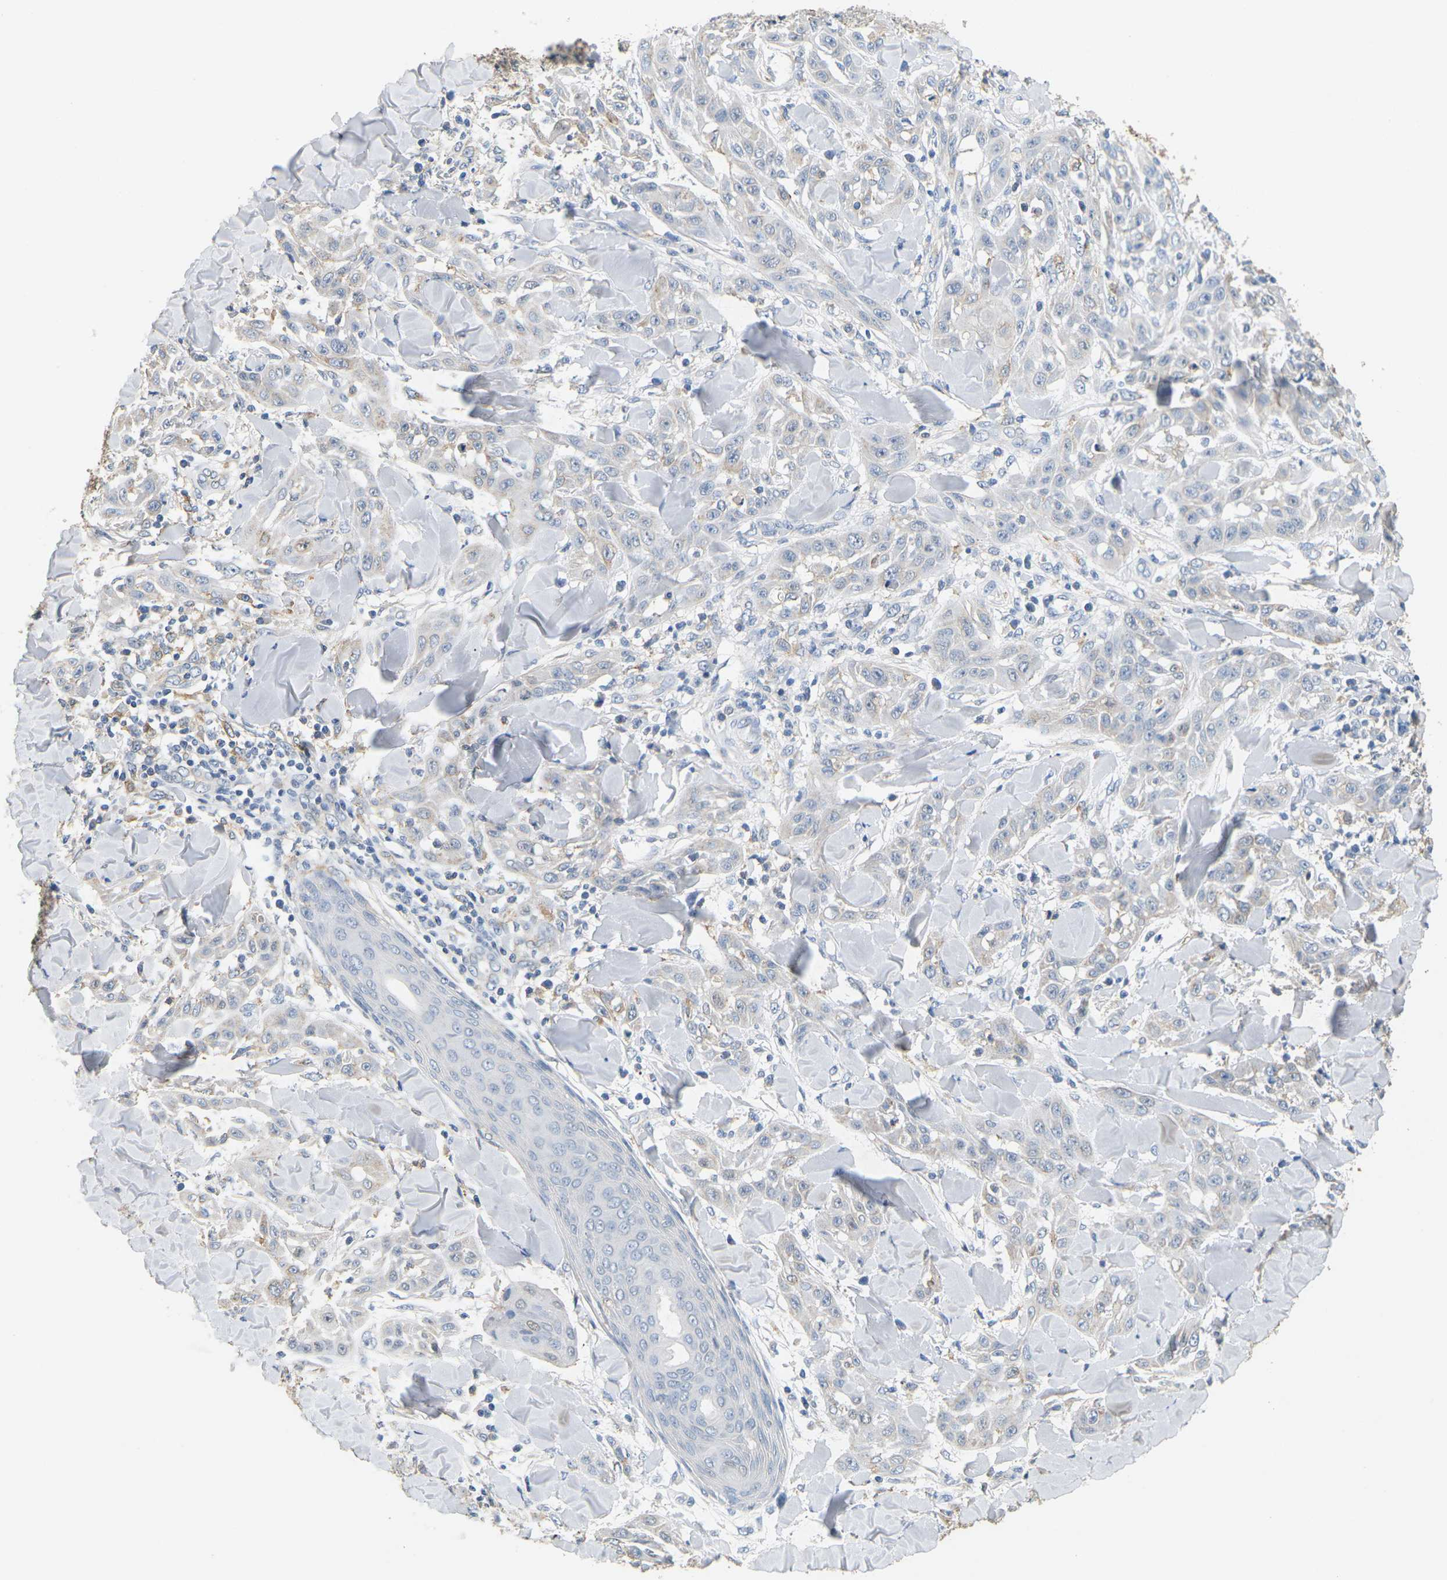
{"staining": {"intensity": "negative", "quantity": "none", "location": "none"}, "tissue": "skin cancer", "cell_type": "Tumor cells", "image_type": "cancer", "snomed": [{"axis": "morphology", "description": "Squamous cell carcinoma, NOS"}, {"axis": "topography", "description": "Skin"}], "caption": "Immunohistochemistry (IHC) photomicrograph of human skin cancer (squamous cell carcinoma) stained for a protein (brown), which exhibits no expression in tumor cells.", "gene": "ADM", "patient": {"sex": "male", "age": 24}}